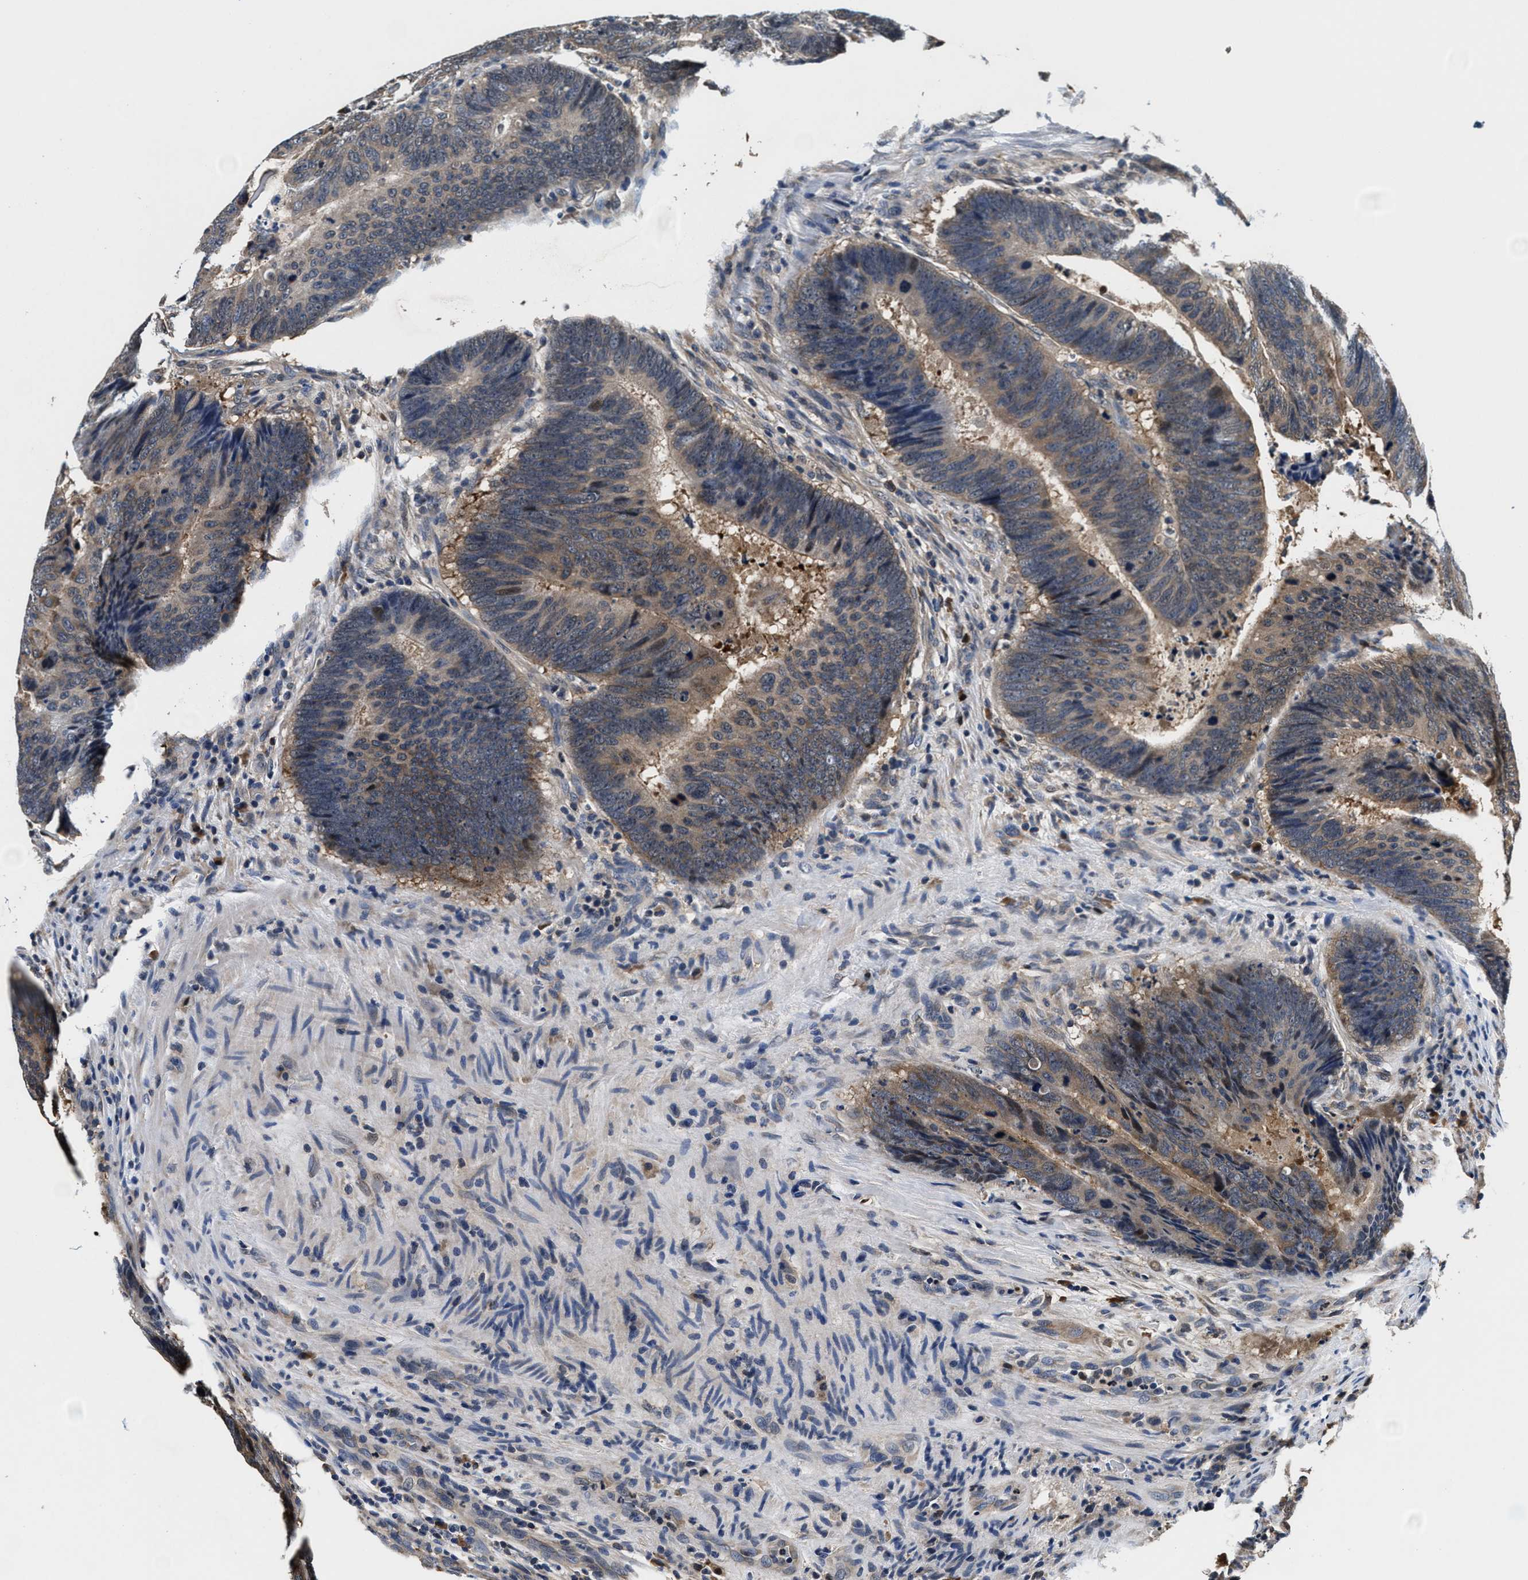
{"staining": {"intensity": "weak", "quantity": ">75%", "location": "cytoplasmic/membranous"}, "tissue": "colorectal cancer", "cell_type": "Tumor cells", "image_type": "cancer", "snomed": [{"axis": "morphology", "description": "Adenocarcinoma, NOS"}, {"axis": "topography", "description": "Colon"}], "caption": "Immunohistochemical staining of human adenocarcinoma (colorectal) exhibits low levels of weak cytoplasmic/membranous staining in about >75% of tumor cells.", "gene": "PHPT1", "patient": {"sex": "male", "age": 56}}